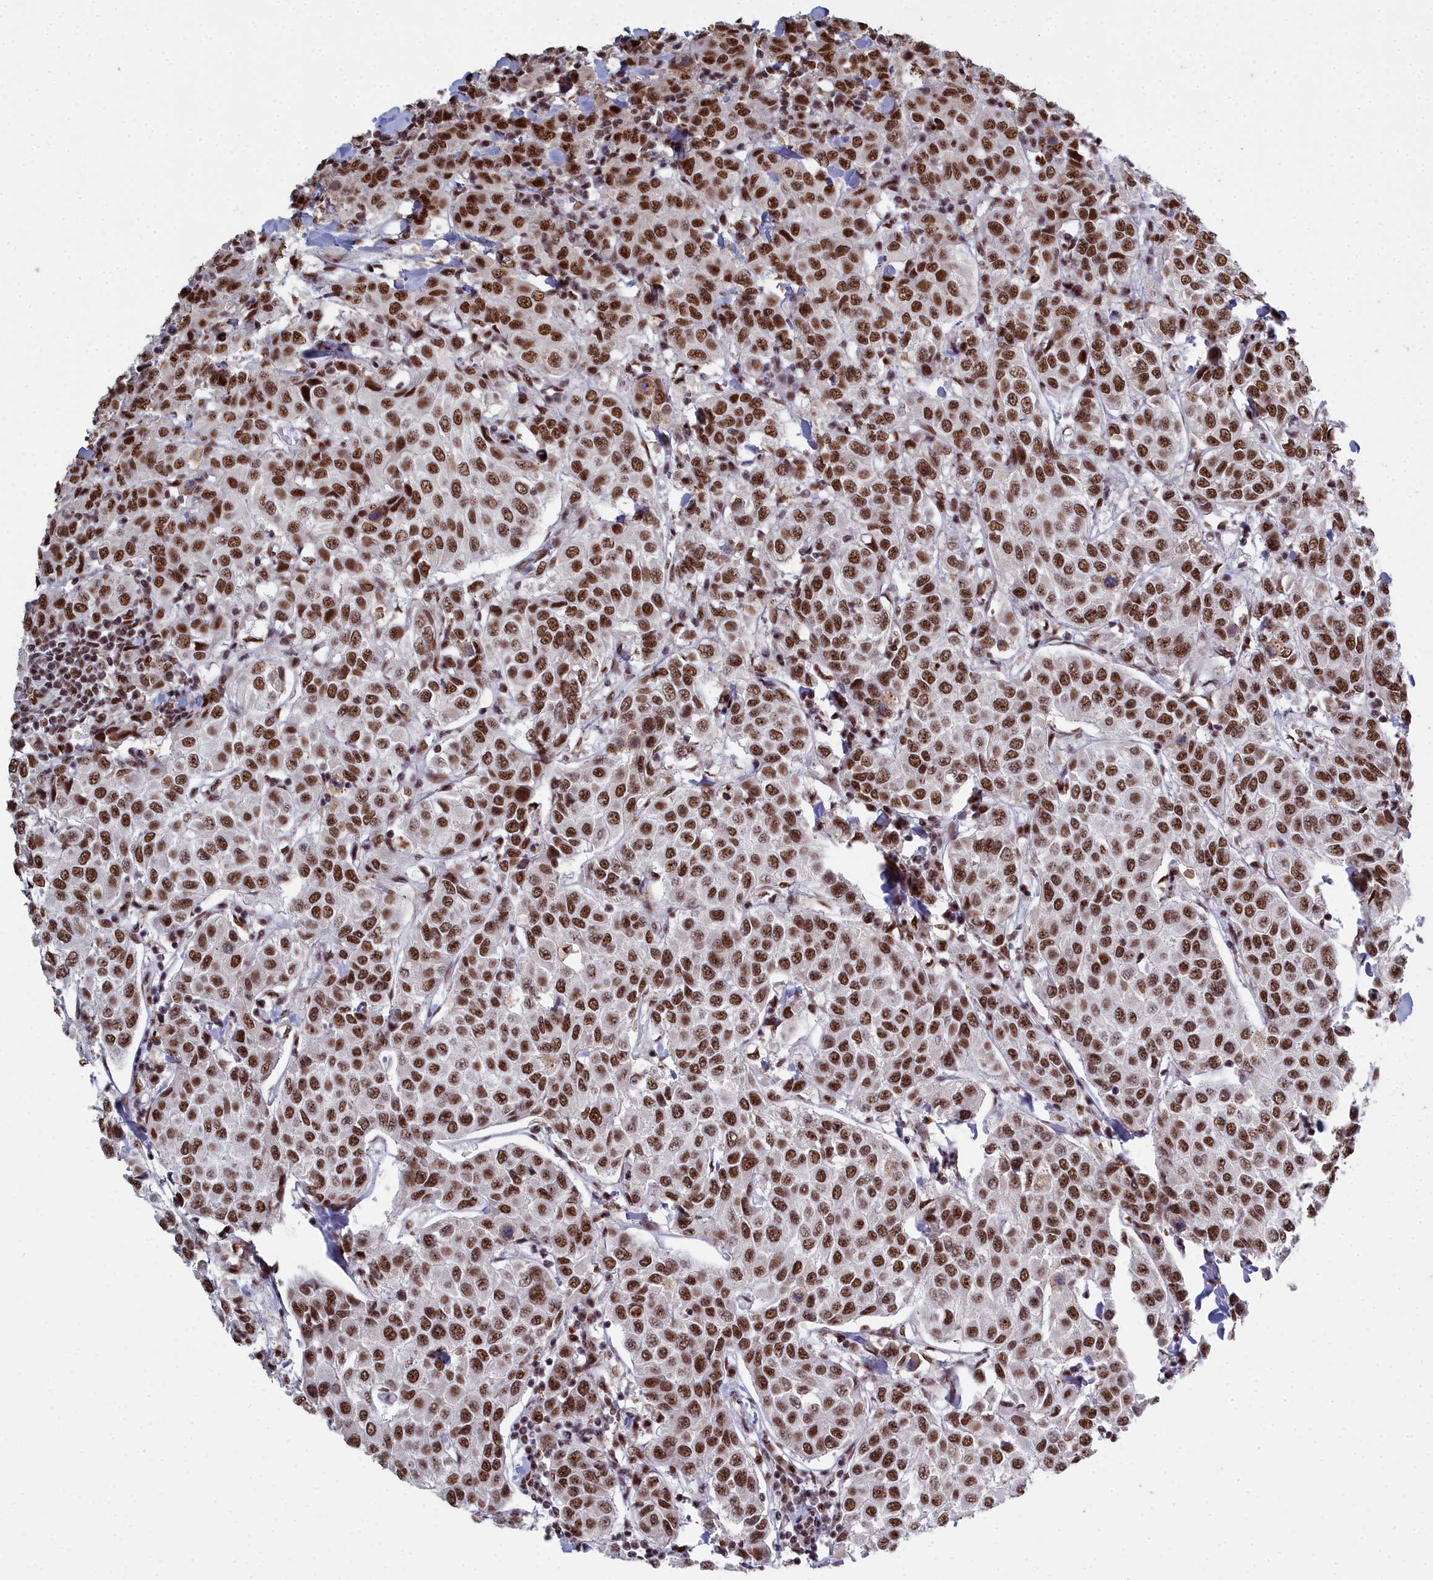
{"staining": {"intensity": "strong", "quantity": ">75%", "location": "nuclear"}, "tissue": "breast cancer", "cell_type": "Tumor cells", "image_type": "cancer", "snomed": [{"axis": "morphology", "description": "Duct carcinoma"}, {"axis": "topography", "description": "Breast"}], "caption": "Protein staining demonstrates strong nuclear expression in approximately >75% of tumor cells in breast cancer.", "gene": "SF3B3", "patient": {"sex": "female", "age": 55}}